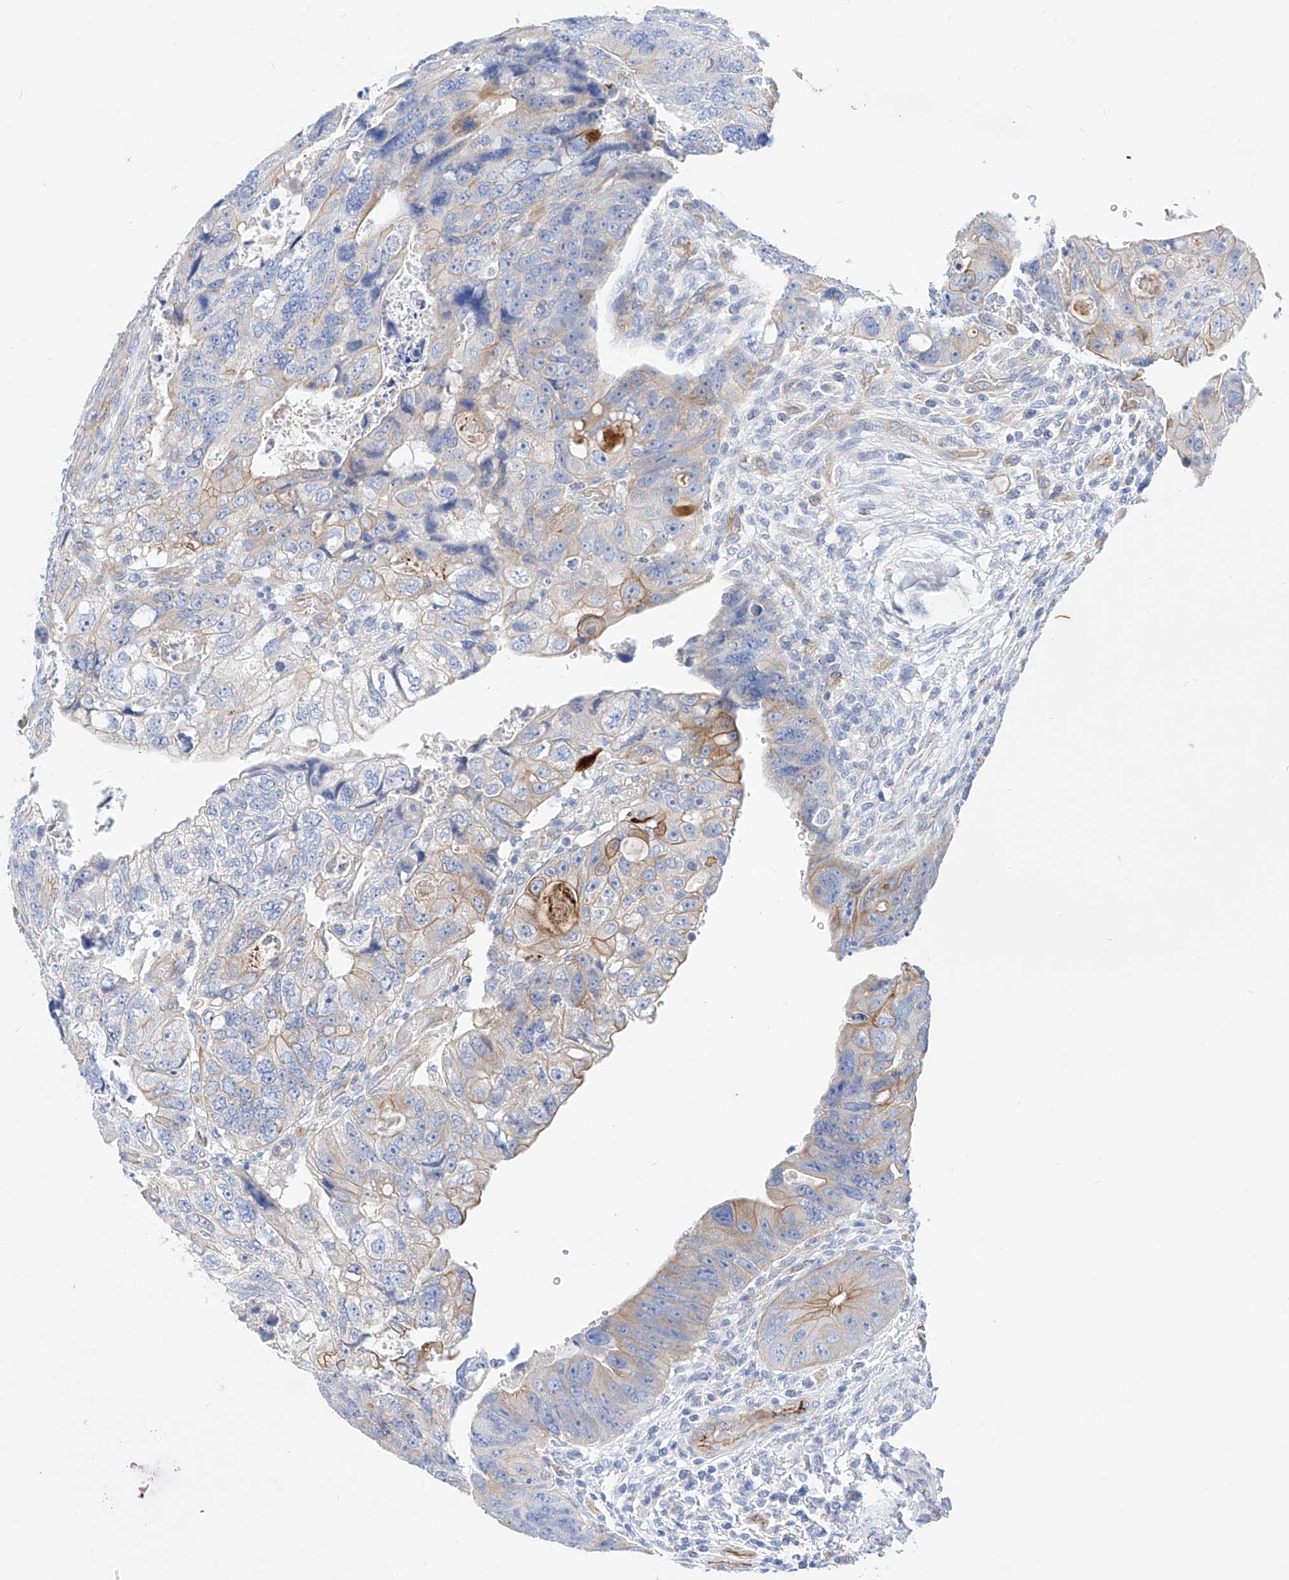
{"staining": {"intensity": "moderate", "quantity": "<25%", "location": "cytoplasmic/membranous"}, "tissue": "colorectal cancer", "cell_type": "Tumor cells", "image_type": "cancer", "snomed": [{"axis": "morphology", "description": "Adenocarcinoma, NOS"}, {"axis": "topography", "description": "Rectum"}], "caption": "Immunohistochemical staining of human adenocarcinoma (colorectal) reveals low levels of moderate cytoplasmic/membranous expression in approximately <25% of tumor cells. (Brightfield microscopy of DAB IHC at high magnification).", "gene": "SBSPON", "patient": {"sex": "male", "age": 59}}